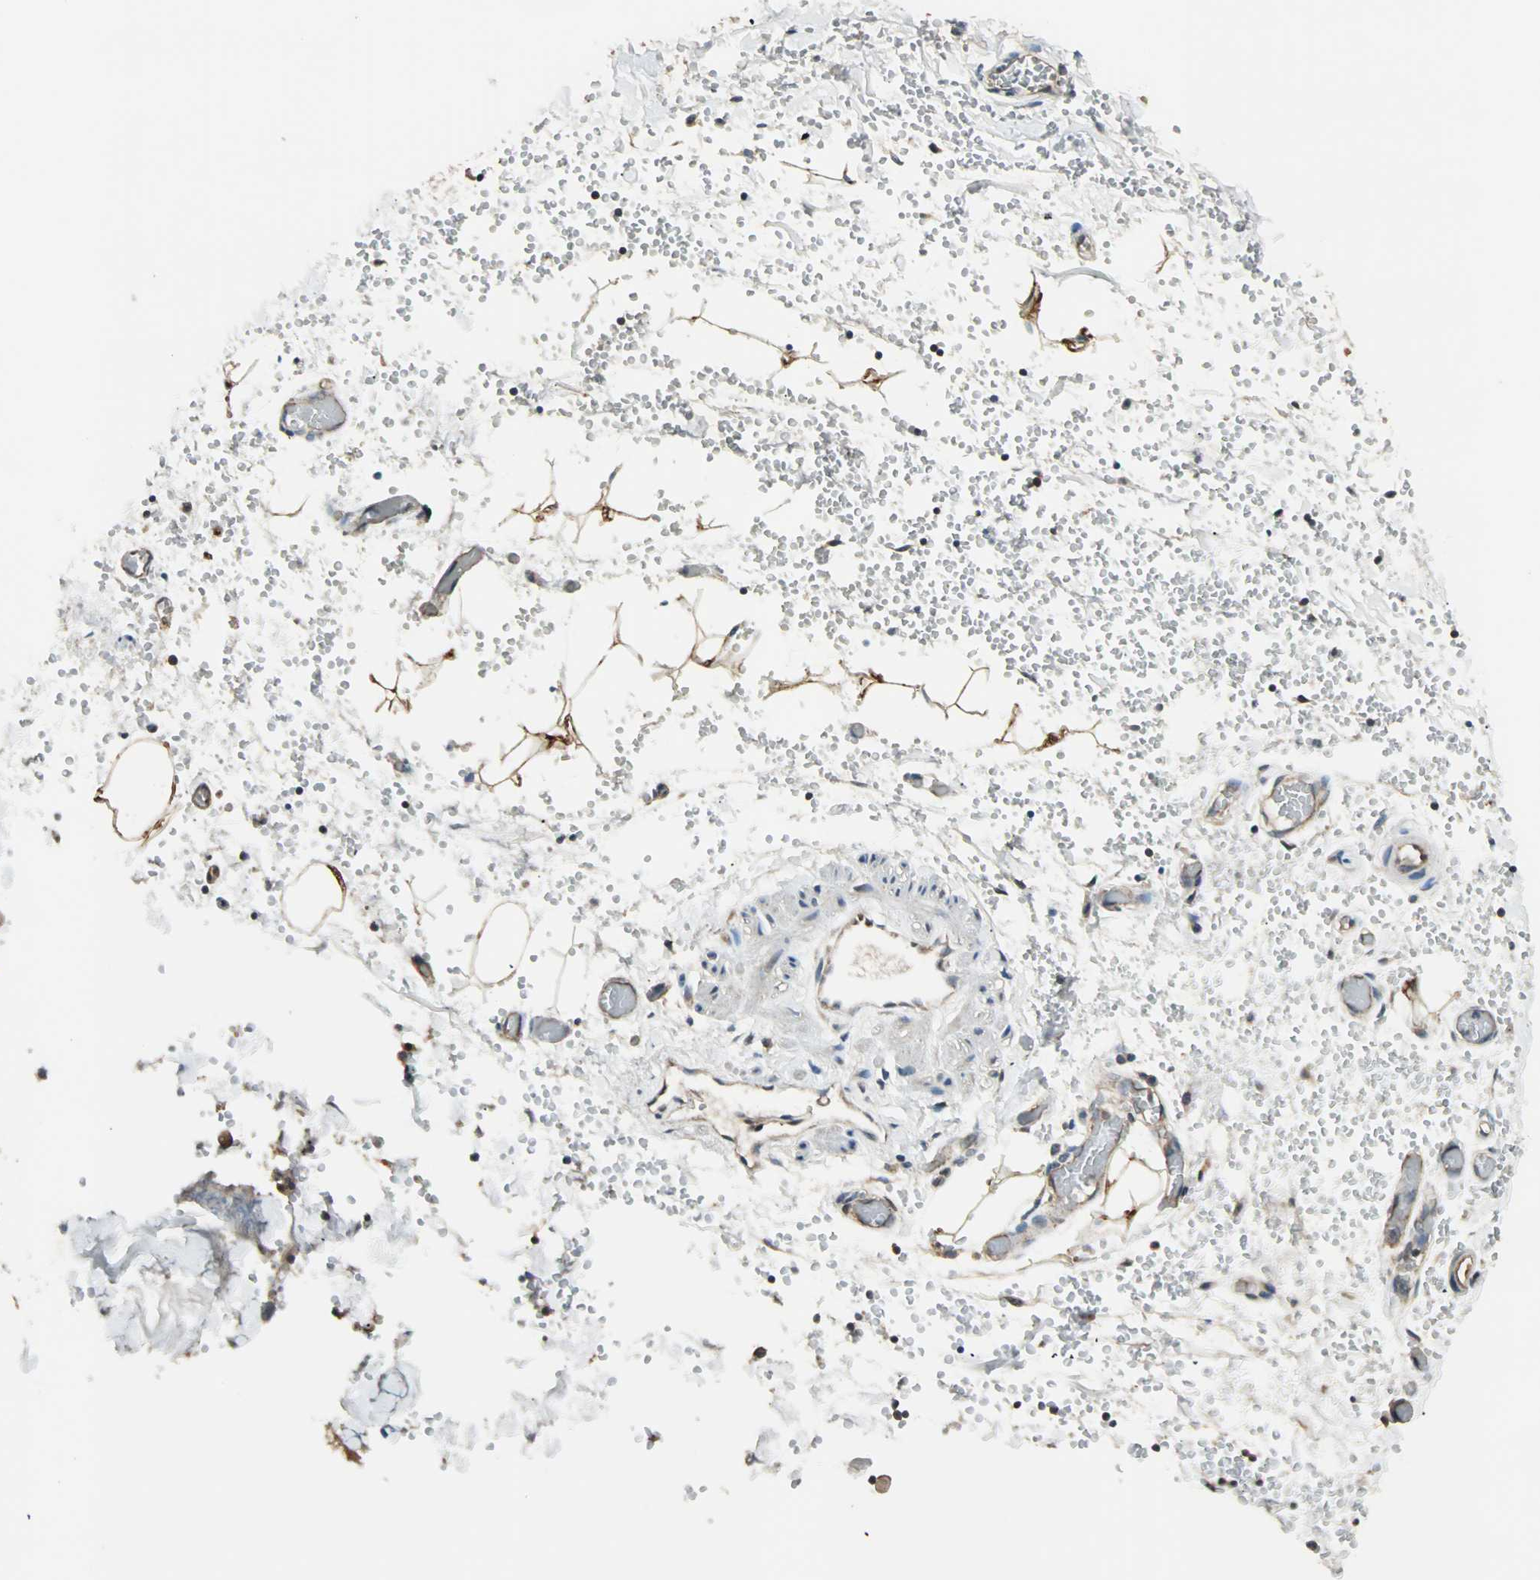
{"staining": {"intensity": "strong", "quantity": ">75%", "location": "cytoplasmic/membranous"}, "tissue": "adipose tissue", "cell_type": "Adipocytes", "image_type": "normal", "snomed": [{"axis": "morphology", "description": "Normal tissue, NOS"}, {"axis": "topography", "description": "Bronchus"}, {"axis": "topography", "description": "Lung"}], "caption": "High-magnification brightfield microscopy of benign adipose tissue stained with DAB (brown) and counterstained with hematoxylin (blue). adipocytes exhibit strong cytoplasmic/membranous expression is appreciated in about>75% of cells. (Brightfield microscopy of DAB IHC at high magnification).", "gene": "MAP3K21", "patient": {"sex": "female", "age": 56}}